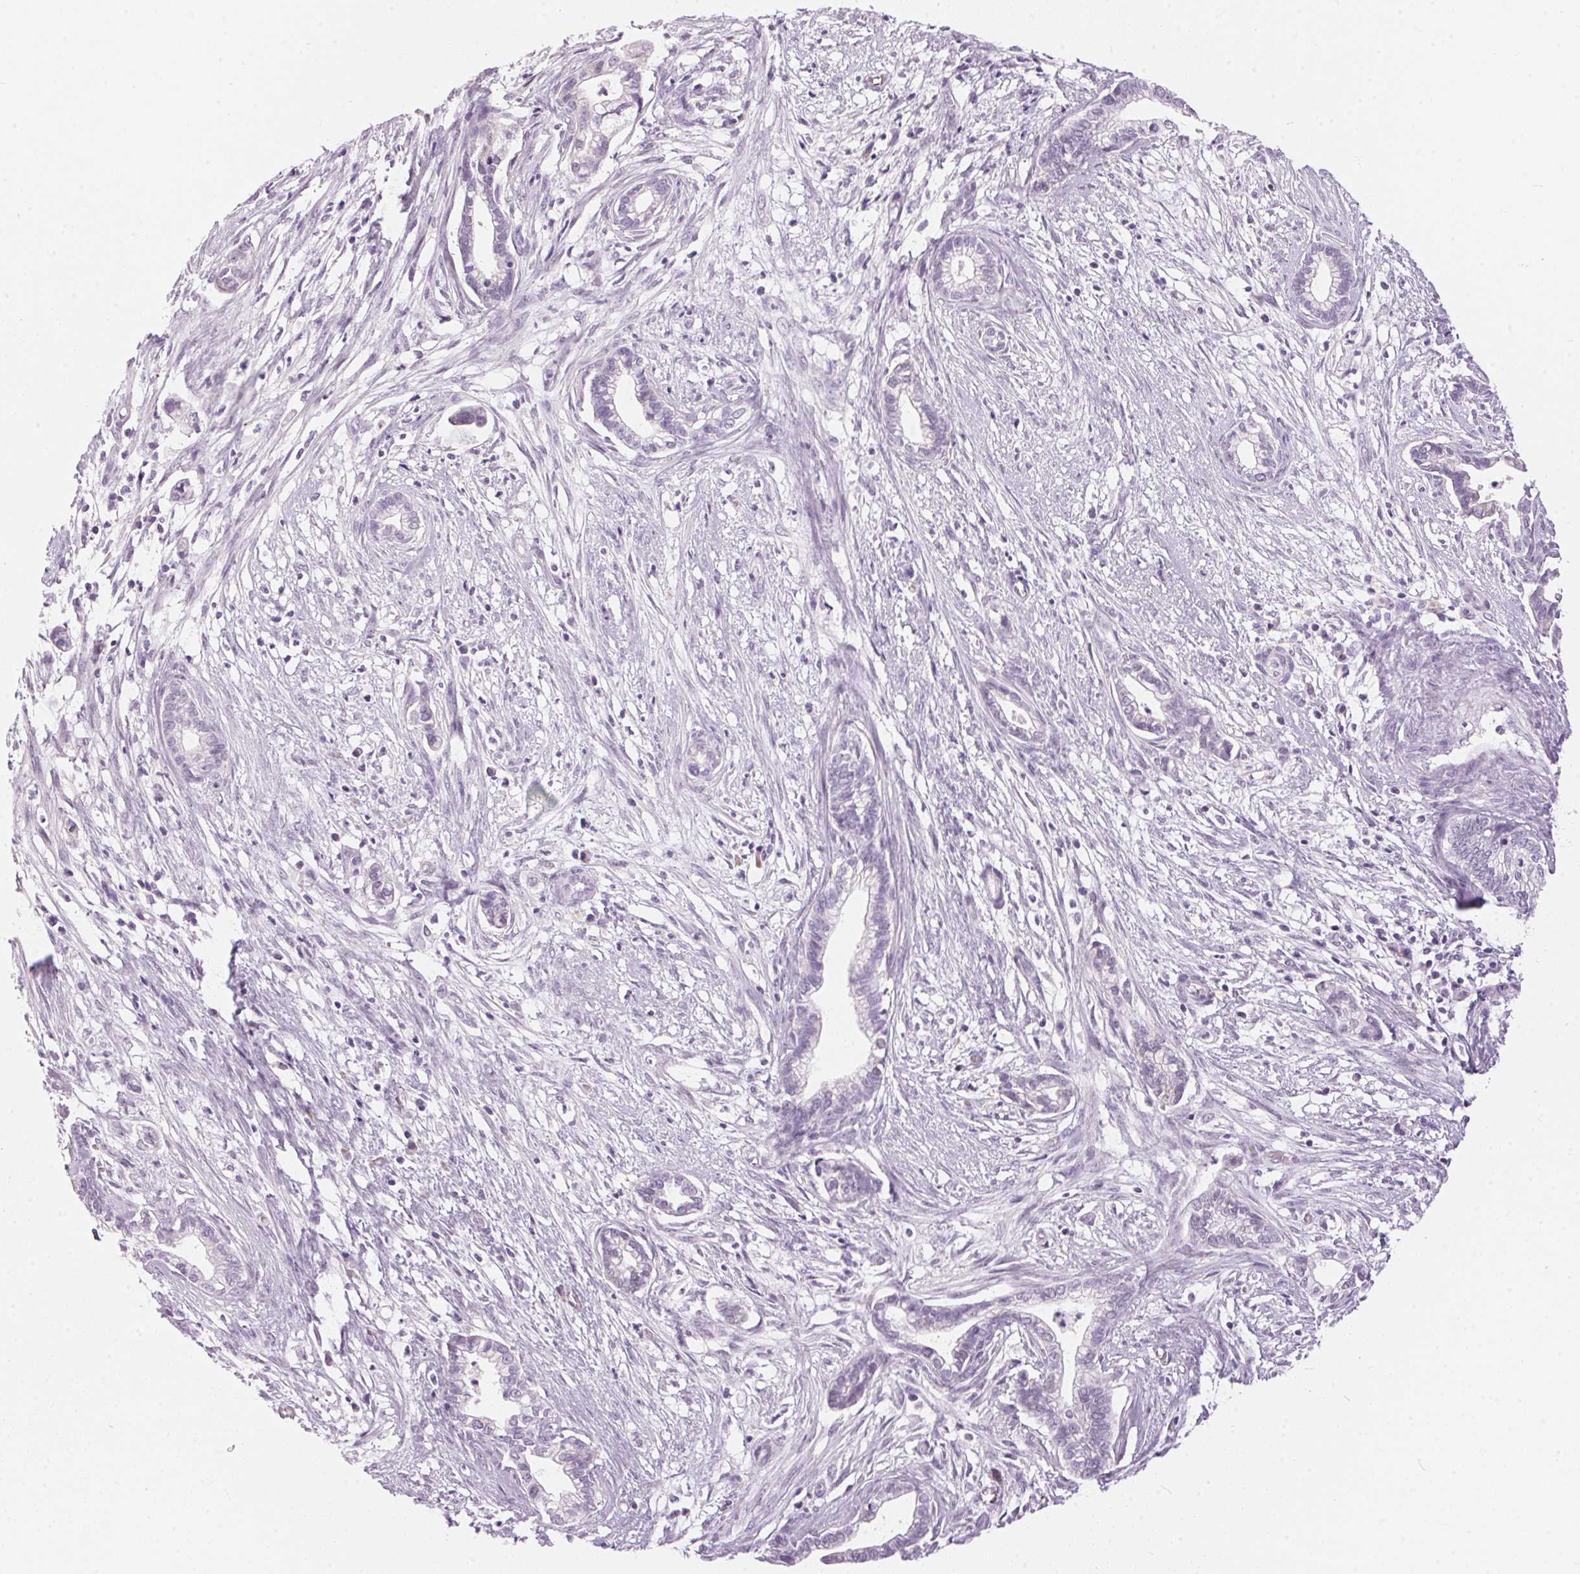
{"staining": {"intensity": "negative", "quantity": "none", "location": "none"}, "tissue": "cervical cancer", "cell_type": "Tumor cells", "image_type": "cancer", "snomed": [{"axis": "morphology", "description": "Adenocarcinoma, NOS"}, {"axis": "topography", "description": "Cervix"}], "caption": "Tumor cells show no significant positivity in cervical adenocarcinoma.", "gene": "CADPS", "patient": {"sex": "female", "age": 62}}